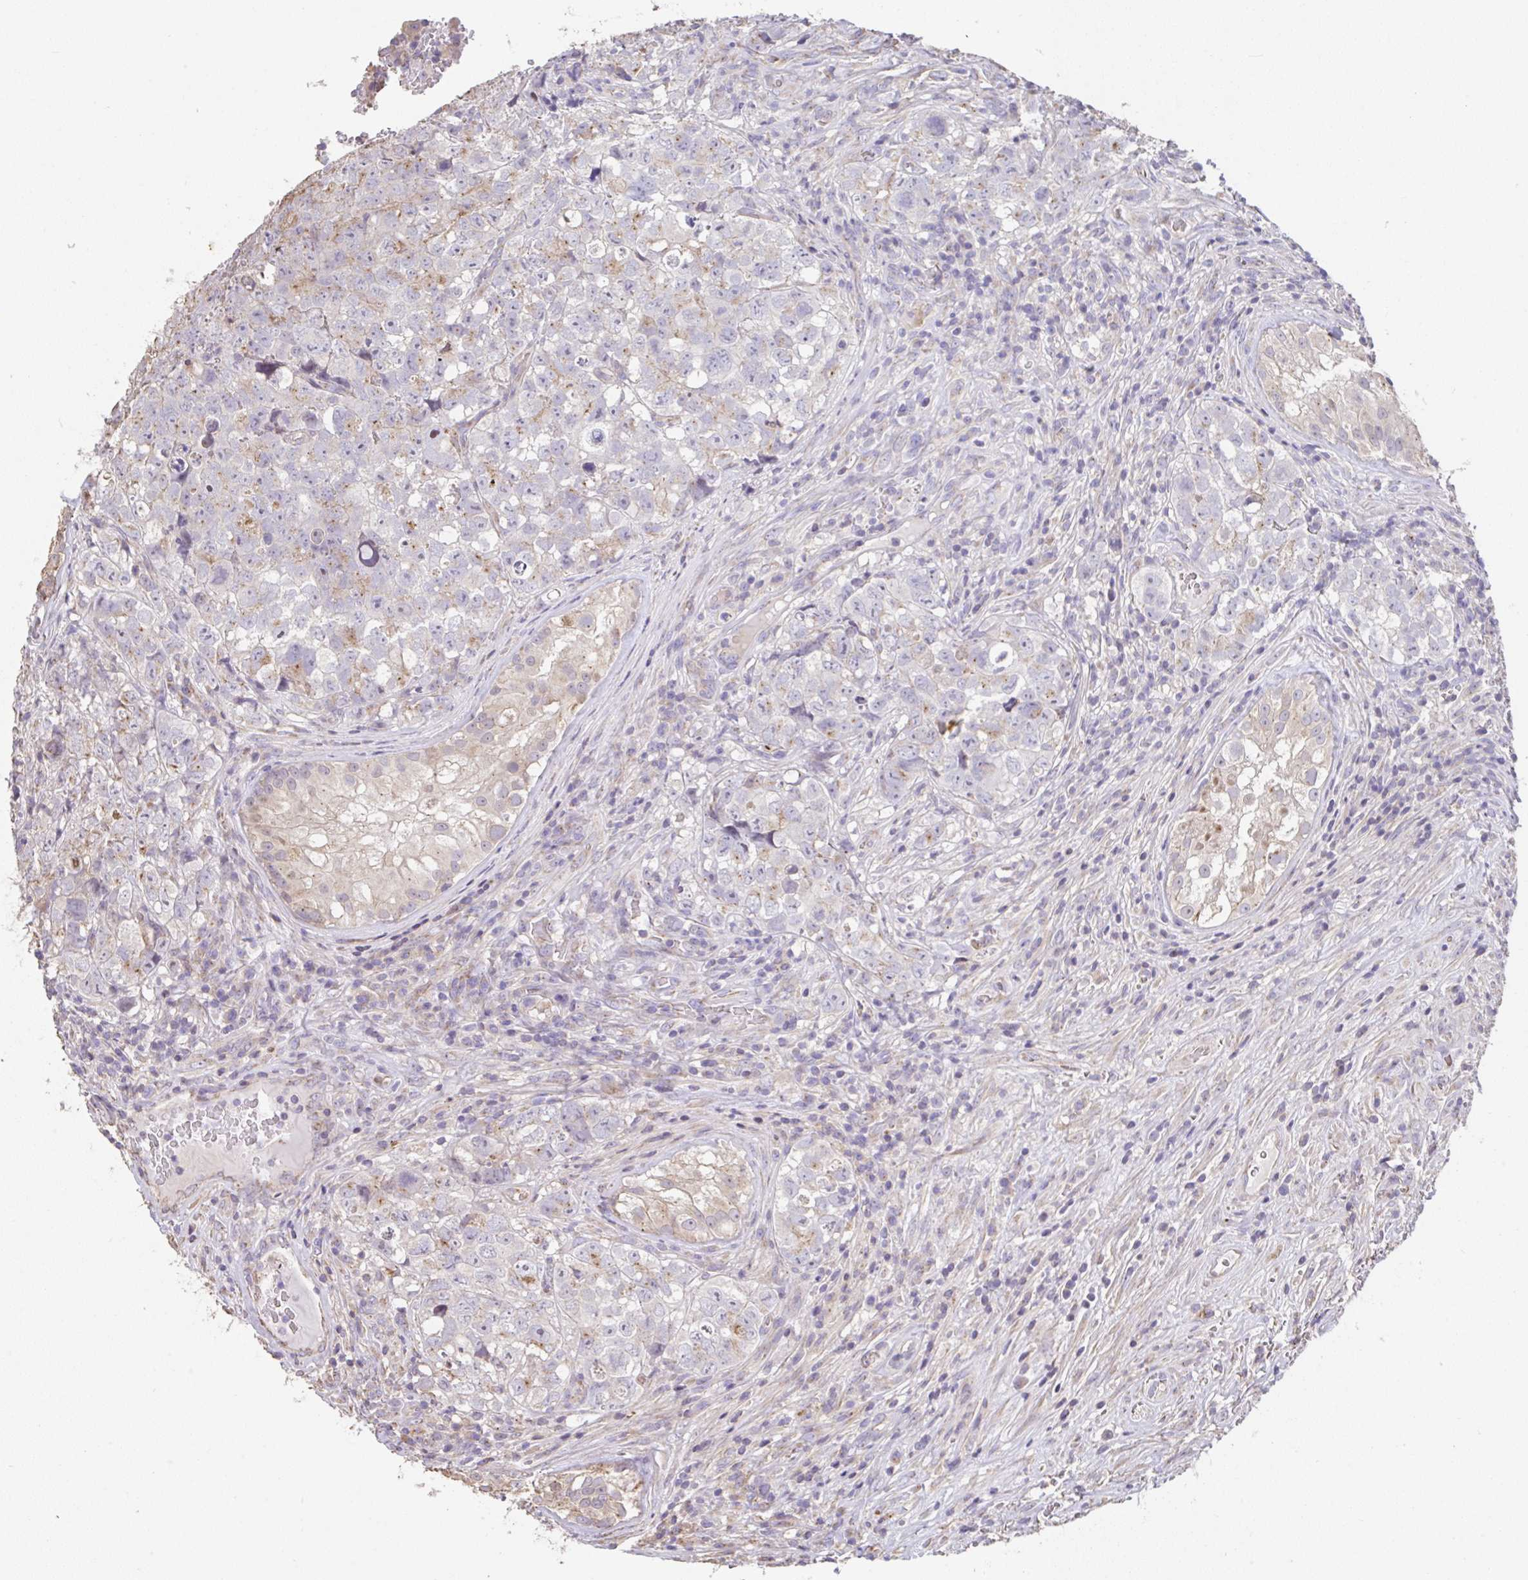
{"staining": {"intensity": "weak", "quantity": "<25%", "location": "cytoplasmic/membranous"}, "tissue": "testis cancer", "cell_type": "Tumor cells", "image_type": "cancer", "snomed": [{"axis": "morphology", "description": "Carcinoma, Embryonal, NOS"}, {"axis": "topography", "description": "Testis"}], "caption": "Tumor cells are negative for brown protein staining in testis cancer (embryonal carcinoma).", "gene": "RUNDC3B", "patient": {"sex": "male", "age": 18}}